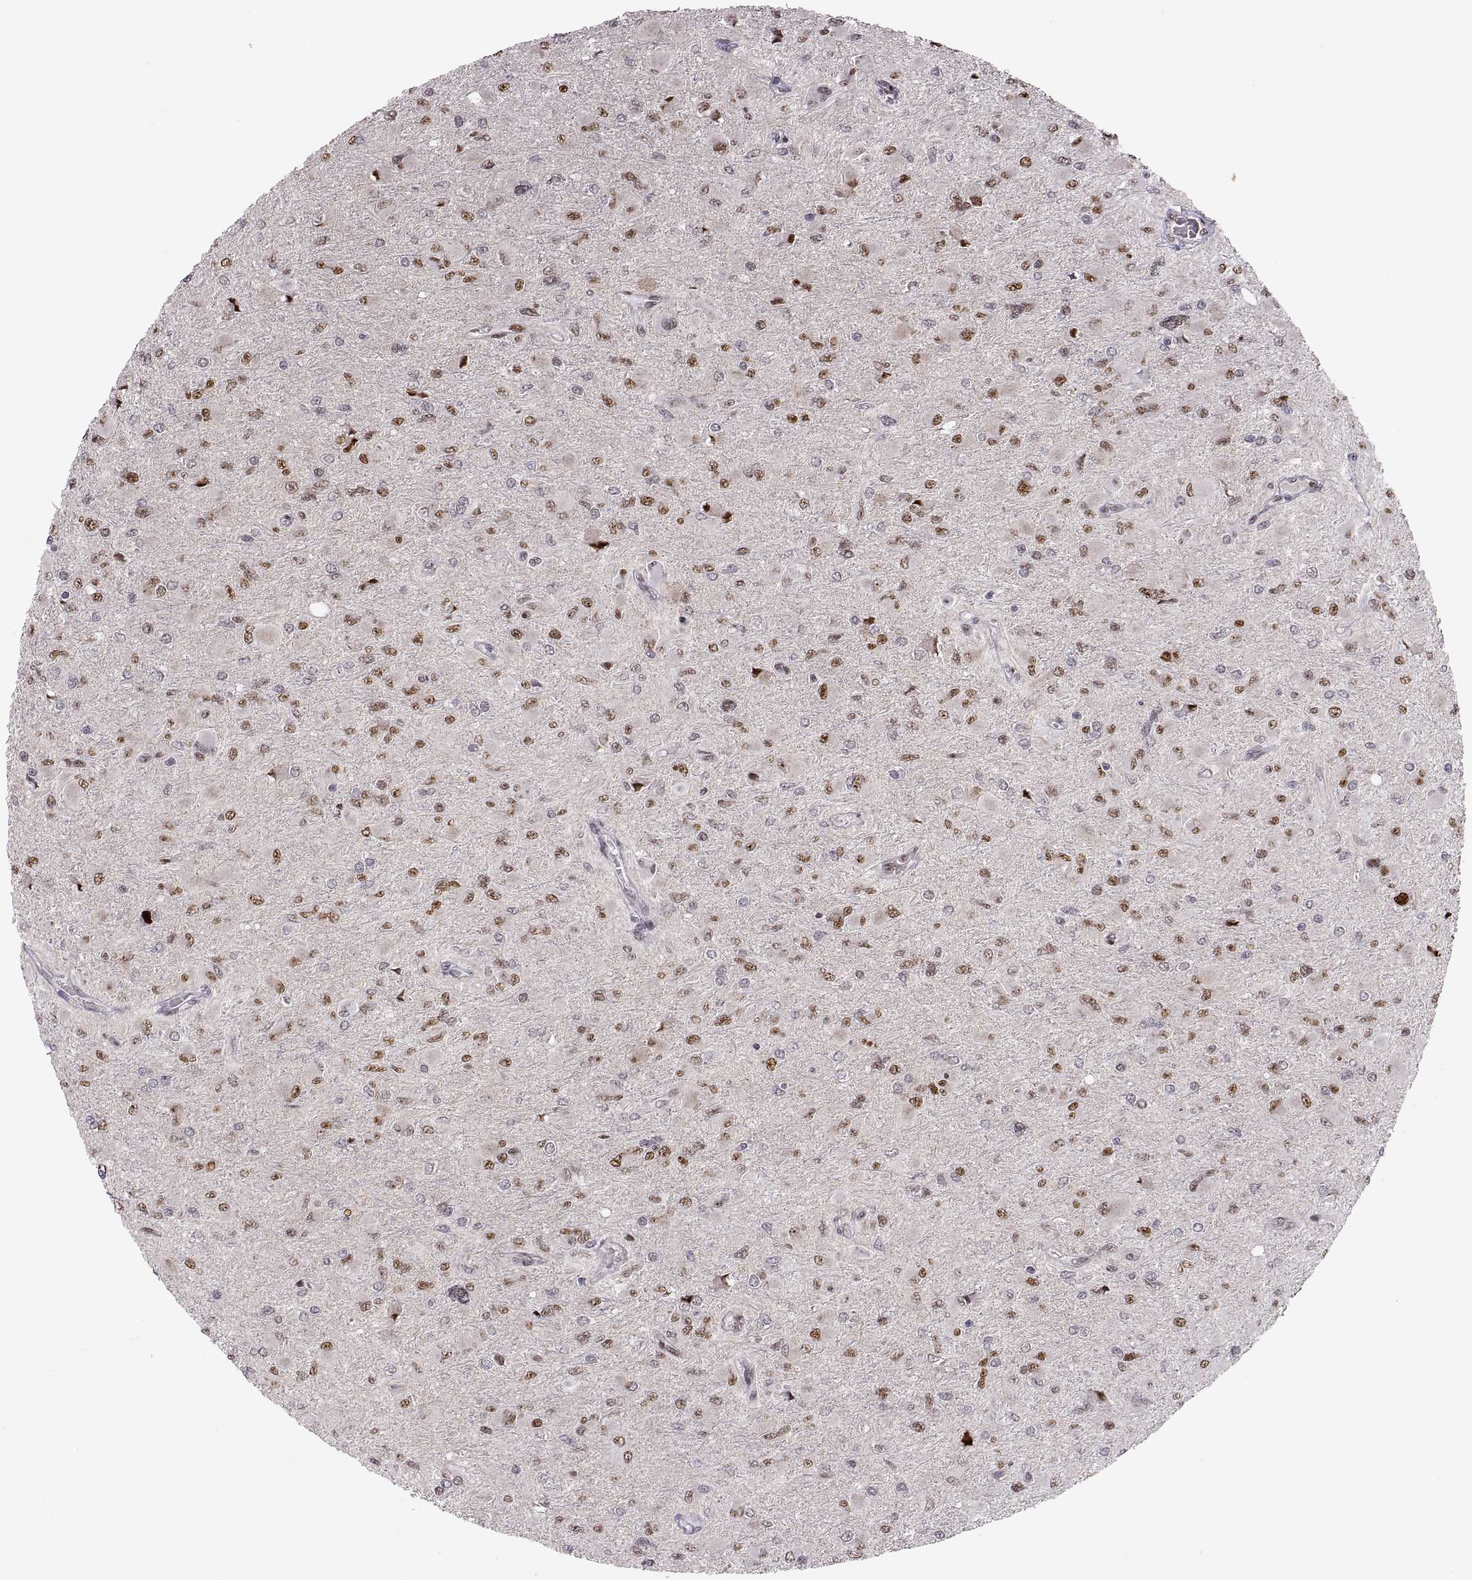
{"staining": {"intensity": "strong", "quantity": "25%-75%", "location": "nuclear"}, "tissue": "glioma", "cell_type": "Tumor cells", "image_type": "cancer", "snomed": [{"axis": "morphology", "description": "Glioma, malignant, High grade"}, {"axis": "topography", "description": "Cerebral cortex"}], "caption": "Malignant high-grade glioma was stained to show a protein in brown. There is high levels of strong nuclear positivity in approximately 25%-75% of tumor cells.", "gene": "SNAI1", "patient": {"sex": "female", "age": 36}}